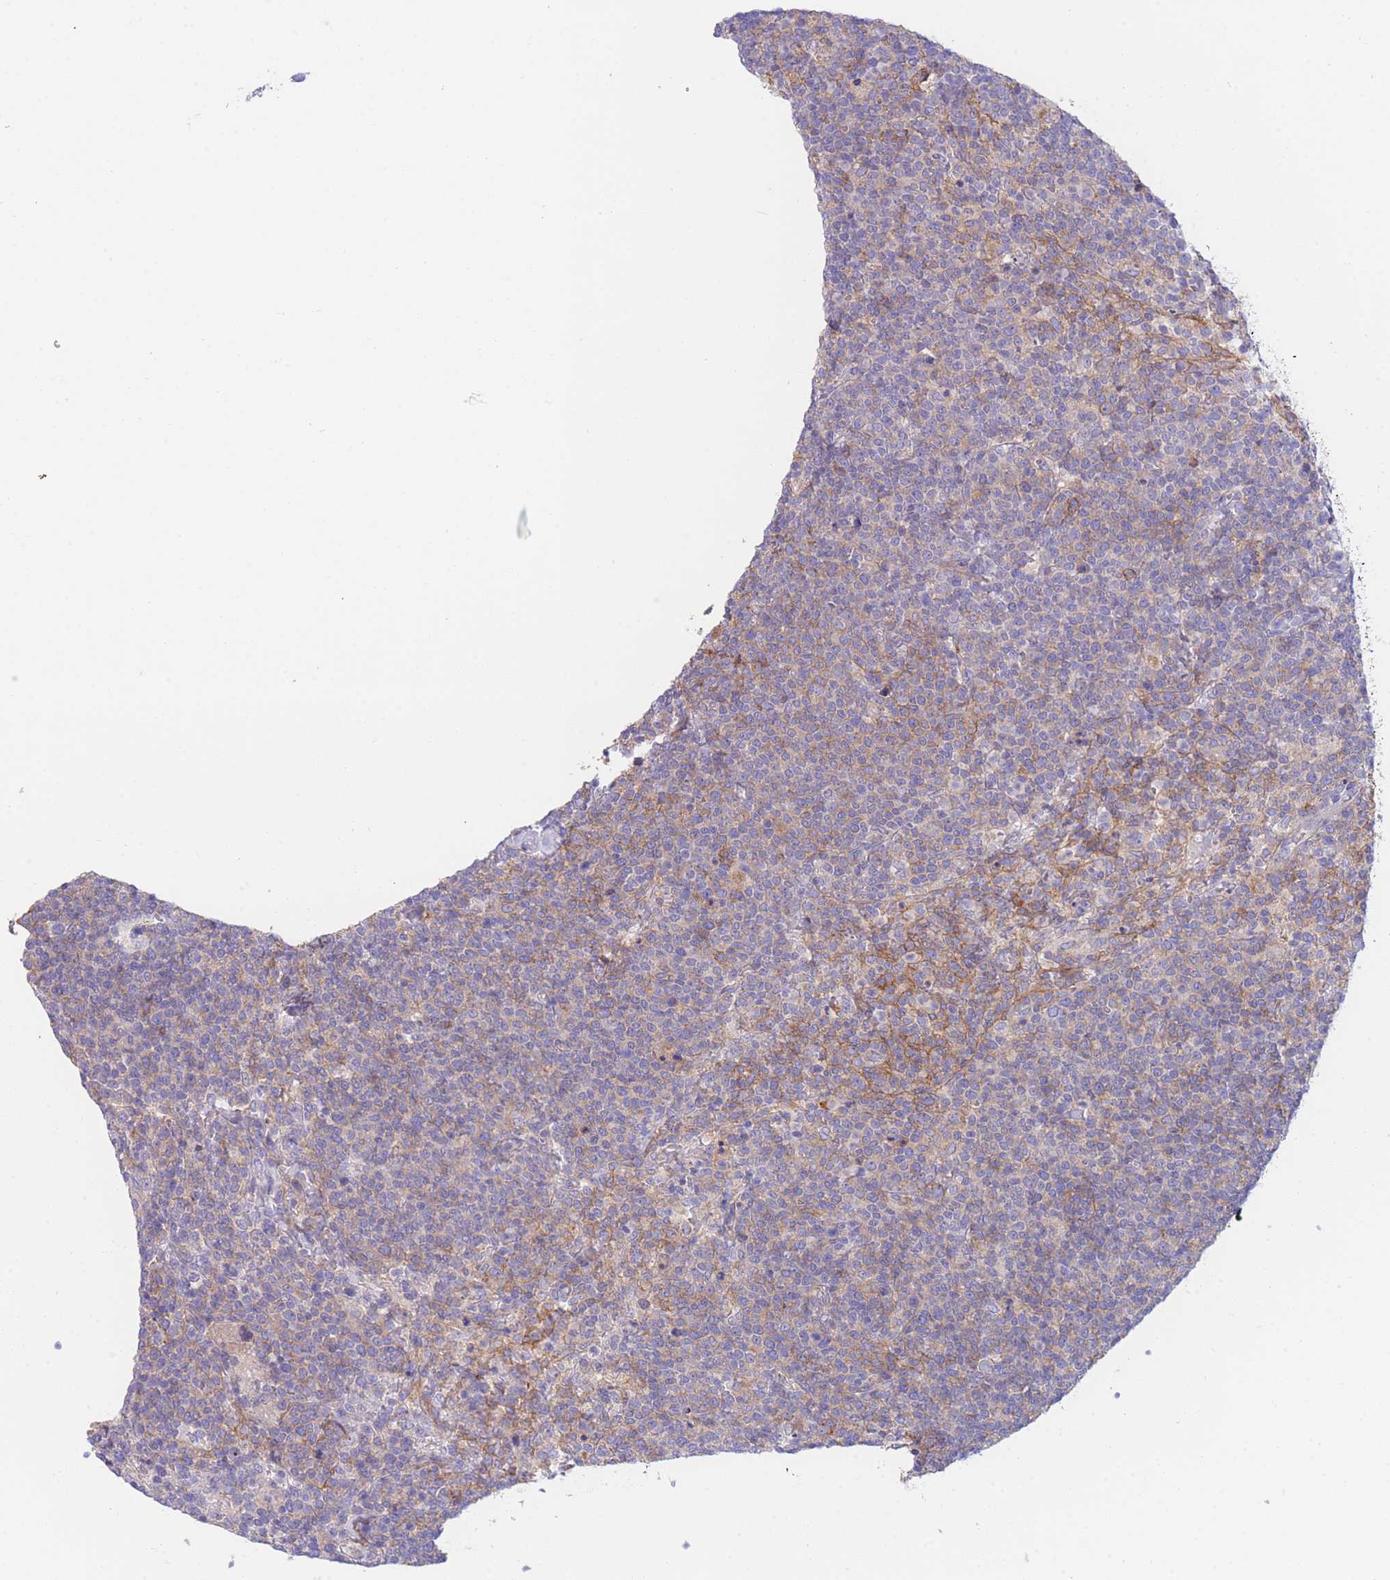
{"staining": {"intensity": "weak", "quantity": "<25%", "location": "cytoplasmic/membranous"}, "tissue": "lymphoma", "cell_type": "Tumor cells", "image_type": "cancer", "snomed": [{"axis": "morphology", "description": "Malignant lymphoma, non-Hodgkin's type, High grade"}, {"axis": "topography", "description": "Lymph node"}], "caption": "Tumor cells show no significant positivity in malignant lymphoma, non-Hodgkin's type (high-grade).", "gene": "PCDHB3", "patient": {"sex": "male", "age": 61}}